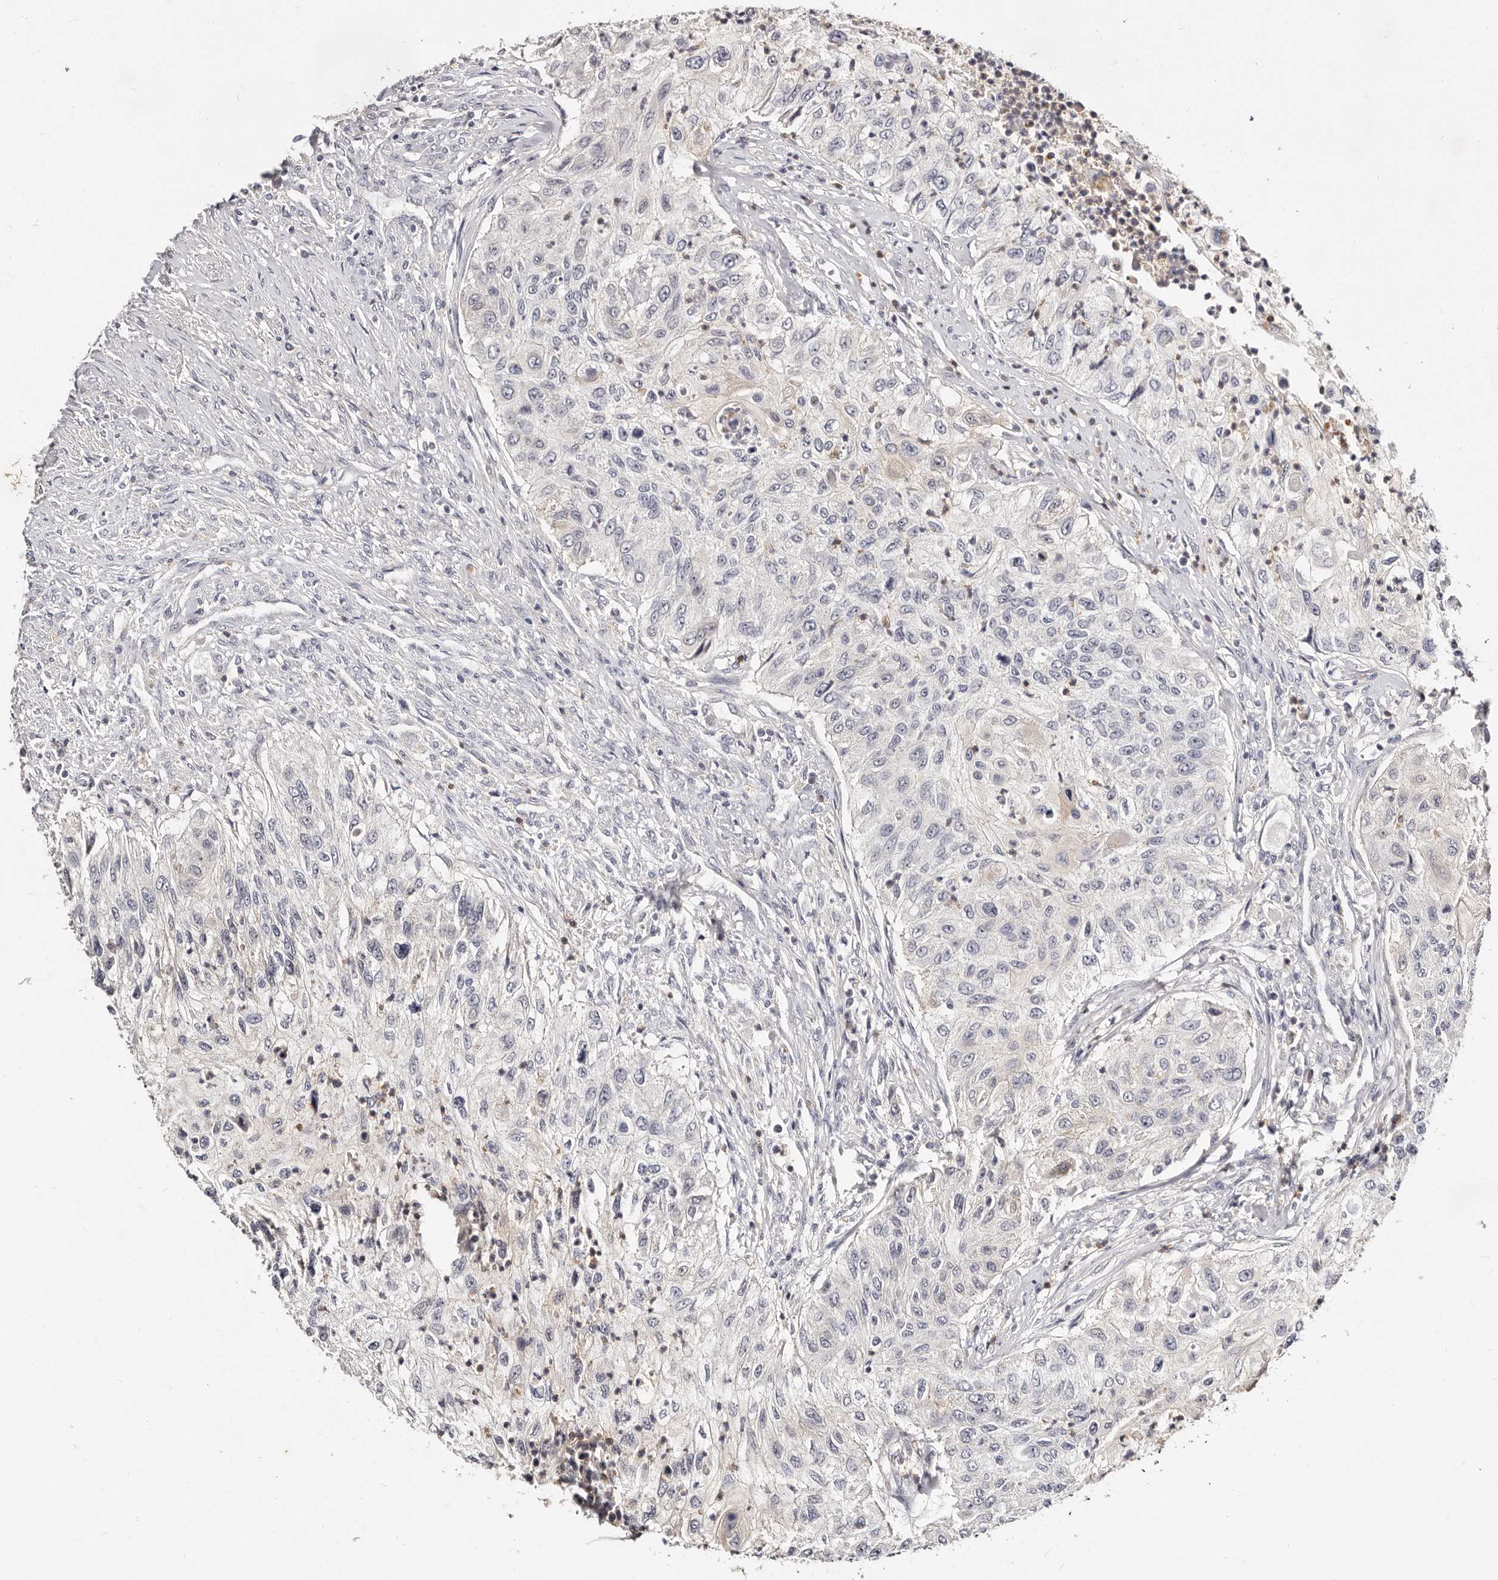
{"staining": {"intensity": "negative", "quantity": "none", "location": "none"}, "tissue": "urothelial cancer", "cell_type": "Tumor cells", "image_type": "cancer", "snomed": [{"axis": "morphology", "description": "Urothelial carcinoma, High grade"}, {"axis": "topography", "description": "Urinary bladder"}], "caption": "Tumor cells are negative for protein expression in human high-grade urothelial carcinoma.", "gene": "MRPS33", "patient": {"sex": "female", "age": 60}}